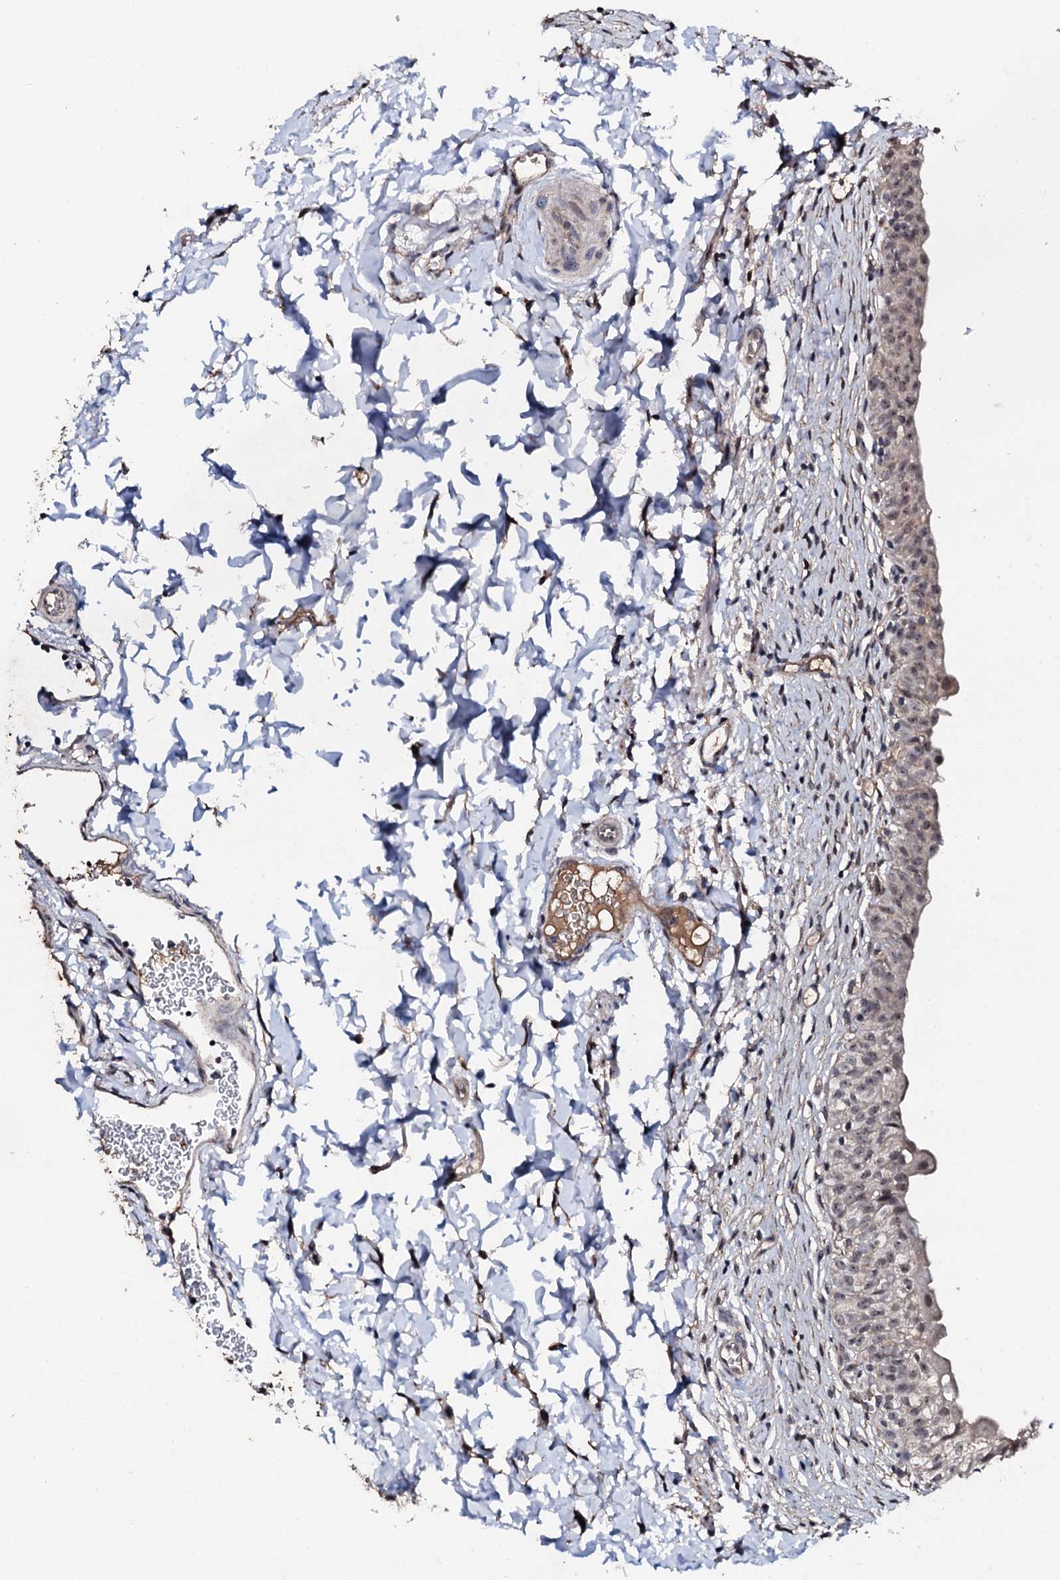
{"staining": {"intensity": "moderate", "quantity": "<25%", "location": "nuclear"}, "tissue": "urinary bladder", "cell_type": "Urothelial cells", "image_type": "normal", "snomed": [{"axis": "morphology", "description": "Normal tissue, NOS"}, {"axis": "topography", "description": "Urinary bladder"}], "caption": "Urothelial cells demonstrate low levels of moderate nuclear expression in about <25% of cells in benign human urinary bladder.", "gene": "FAM111A", "patient": {"sex": "male", "age": 55}}